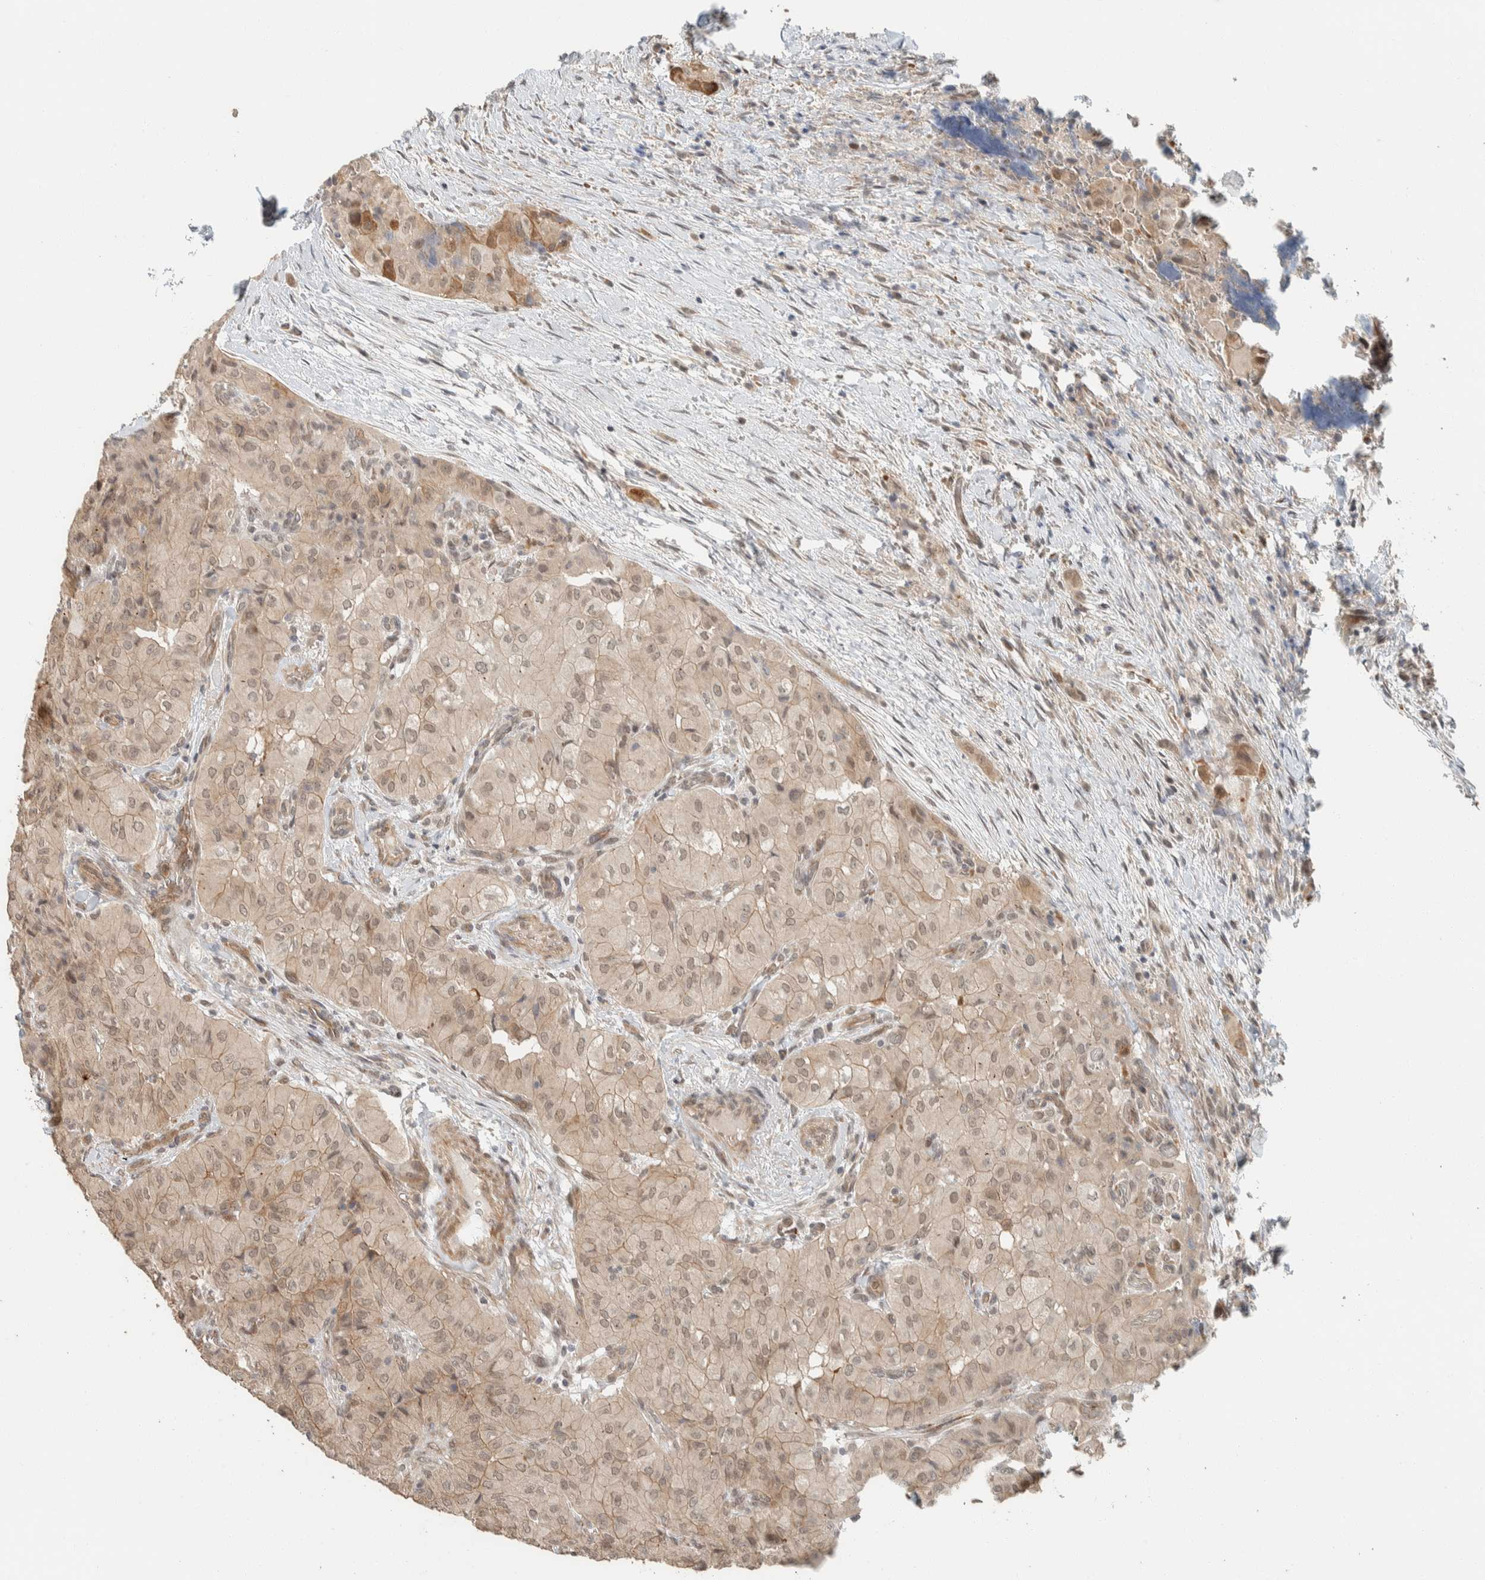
{"staining": {"intensity": "weak", "quantity": ">75%", "location": "cytoplasmic/membranous,nuclear"}, "tissue": "thyroid cancer", "cell_type": "Tumor cells", "image_type": "cancer", "snomed": [{"axis": "morphology", "description": "Papillary adenocarcinoma, NOS"}, {"axis": "topography", "description": "Thyroid gland"}], "caption": "Human thyroid cancer stained with a brown dye reveals weak cytoplasmic/membranous and nuclear positive positivity in about >75% of tumor cells.", "gene": "ZBTB2", "patient": {"sex": "female", "age": 59}}